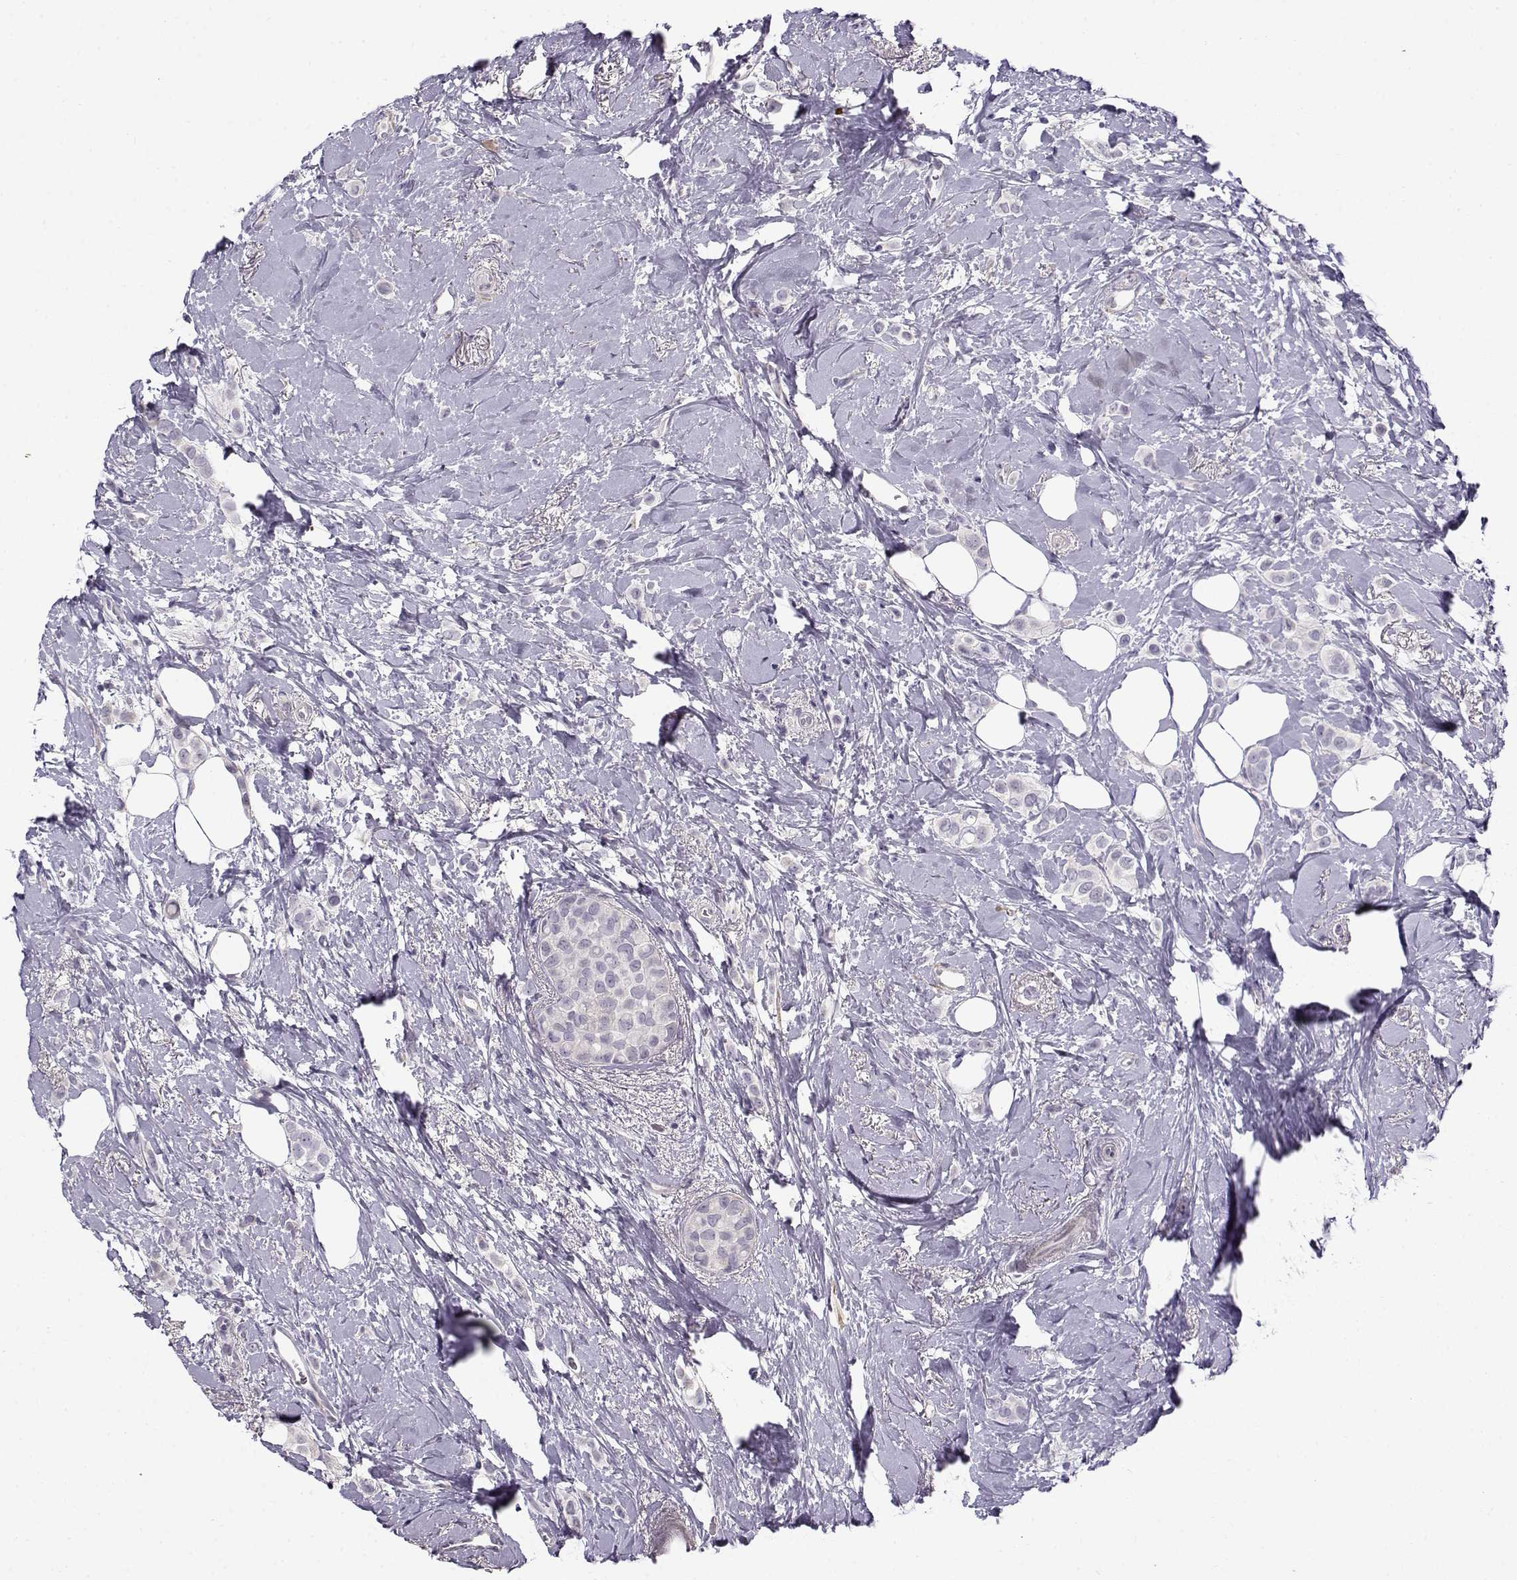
{"staining": {"intensity": "negative", "quantity": "none", "location": "none"}, "tissue": "breast cancer", "cell_type": "Tumor cells", "image_type": "cancer", "snomed": [{"axis": "morphology", "description": "Lobular carcinoma"}, {"axis": "topography", "description": "Breast"}], "caption": "This is a micrograph of immunohistochemistry (IHC) staining of breast cancer (lobular carcinoma), which shows no expression in tumor cells.", "gene": "TEX55", "patient": {"sex": "female", "age": 66}}